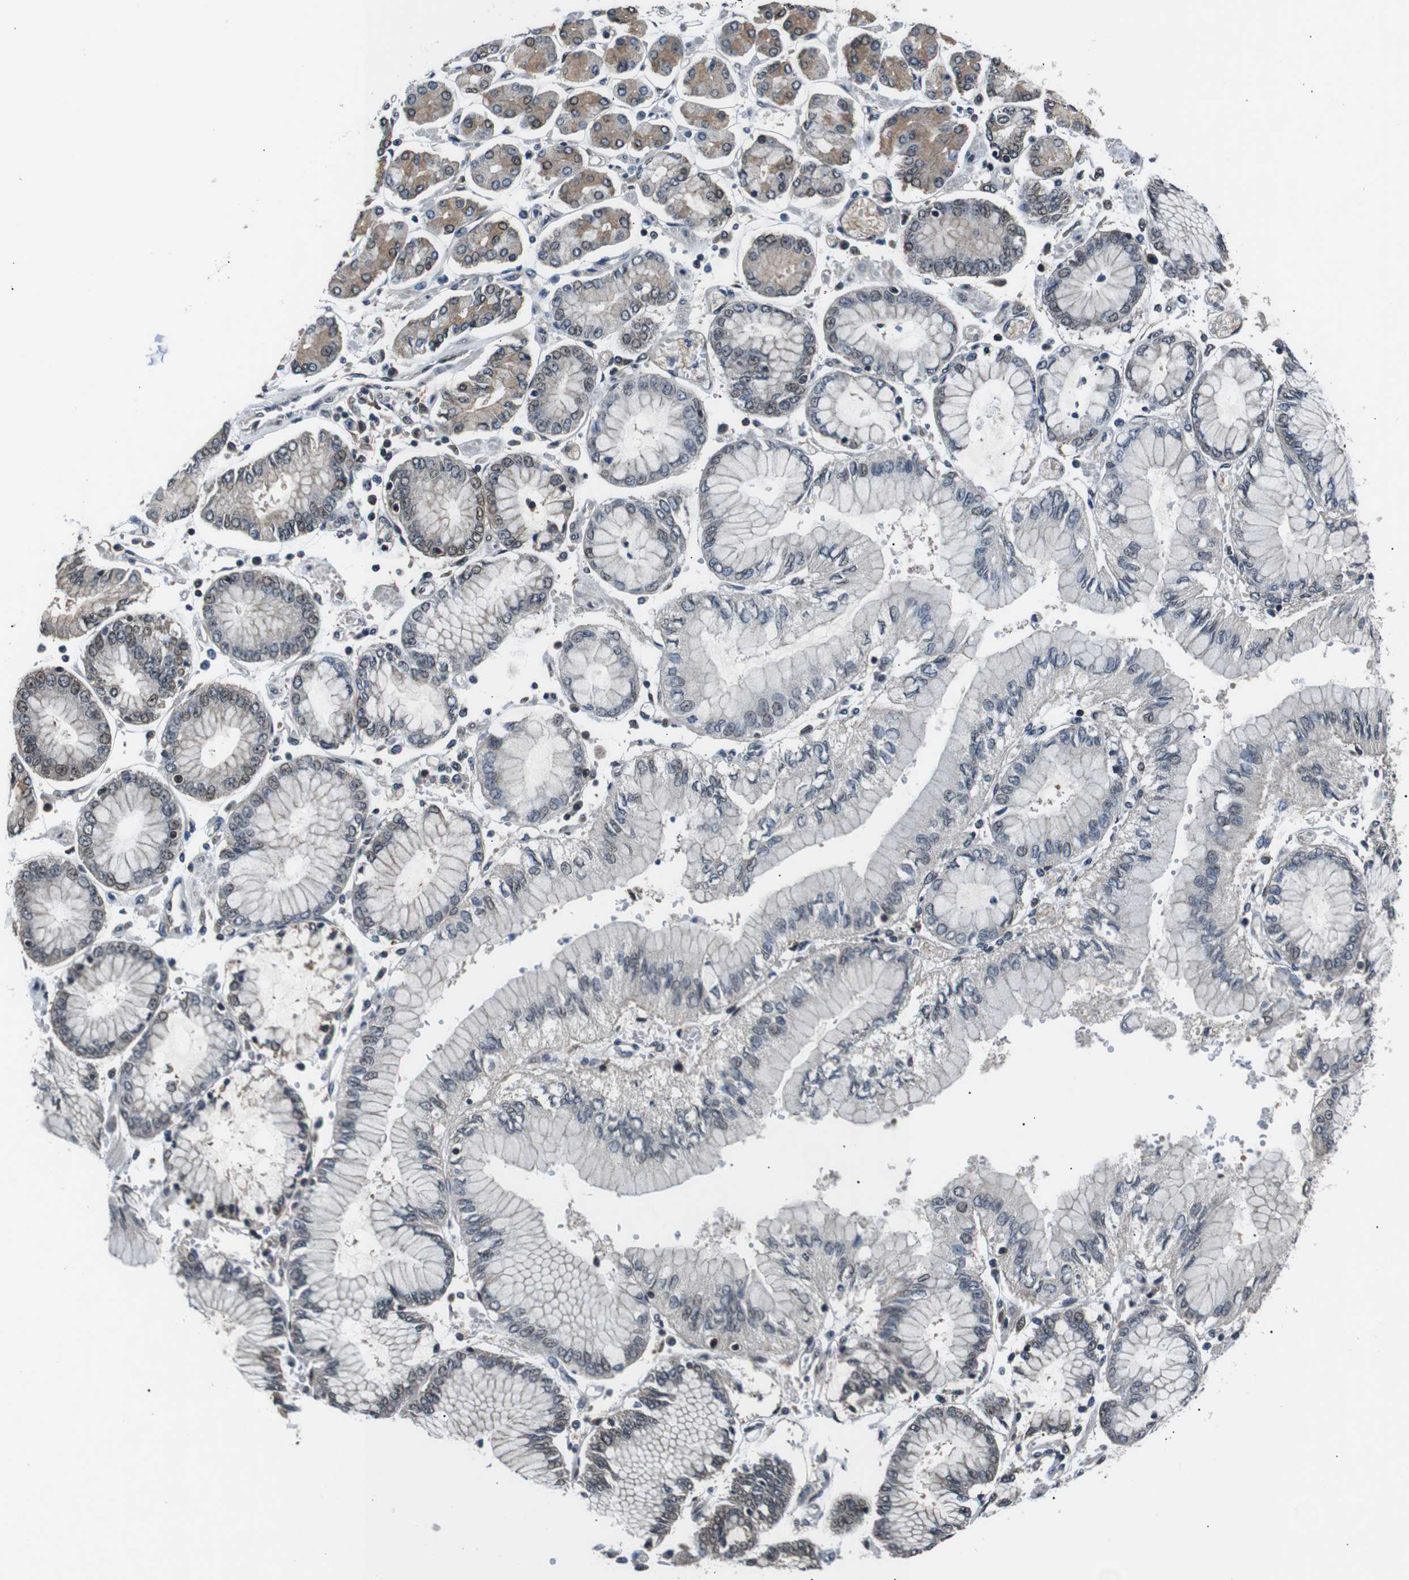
{"staining": {"intensity": "weak", "quantity": "<25%", "location": "nuclear"}, "tissue": "stomach cancer", "cell_type": "Tumor cells", "image_type": "cancer", "snomed": [{"axis": "morphology", "description": "Adenocarcinoma, NOS"}, {"axis": "topography", "description": "Stomach"}], "caption": "This is a photomicrograph of immunohistochemistry staining of stomach cancer (adenocarcinoma), which shows no expression in tumor cells. The staining is performed using DAB brown chromogen with nuclei counter-stained in using hematoxylin.", "gene": "SKP1", "patient": {"sex": "male", "age": 76}}